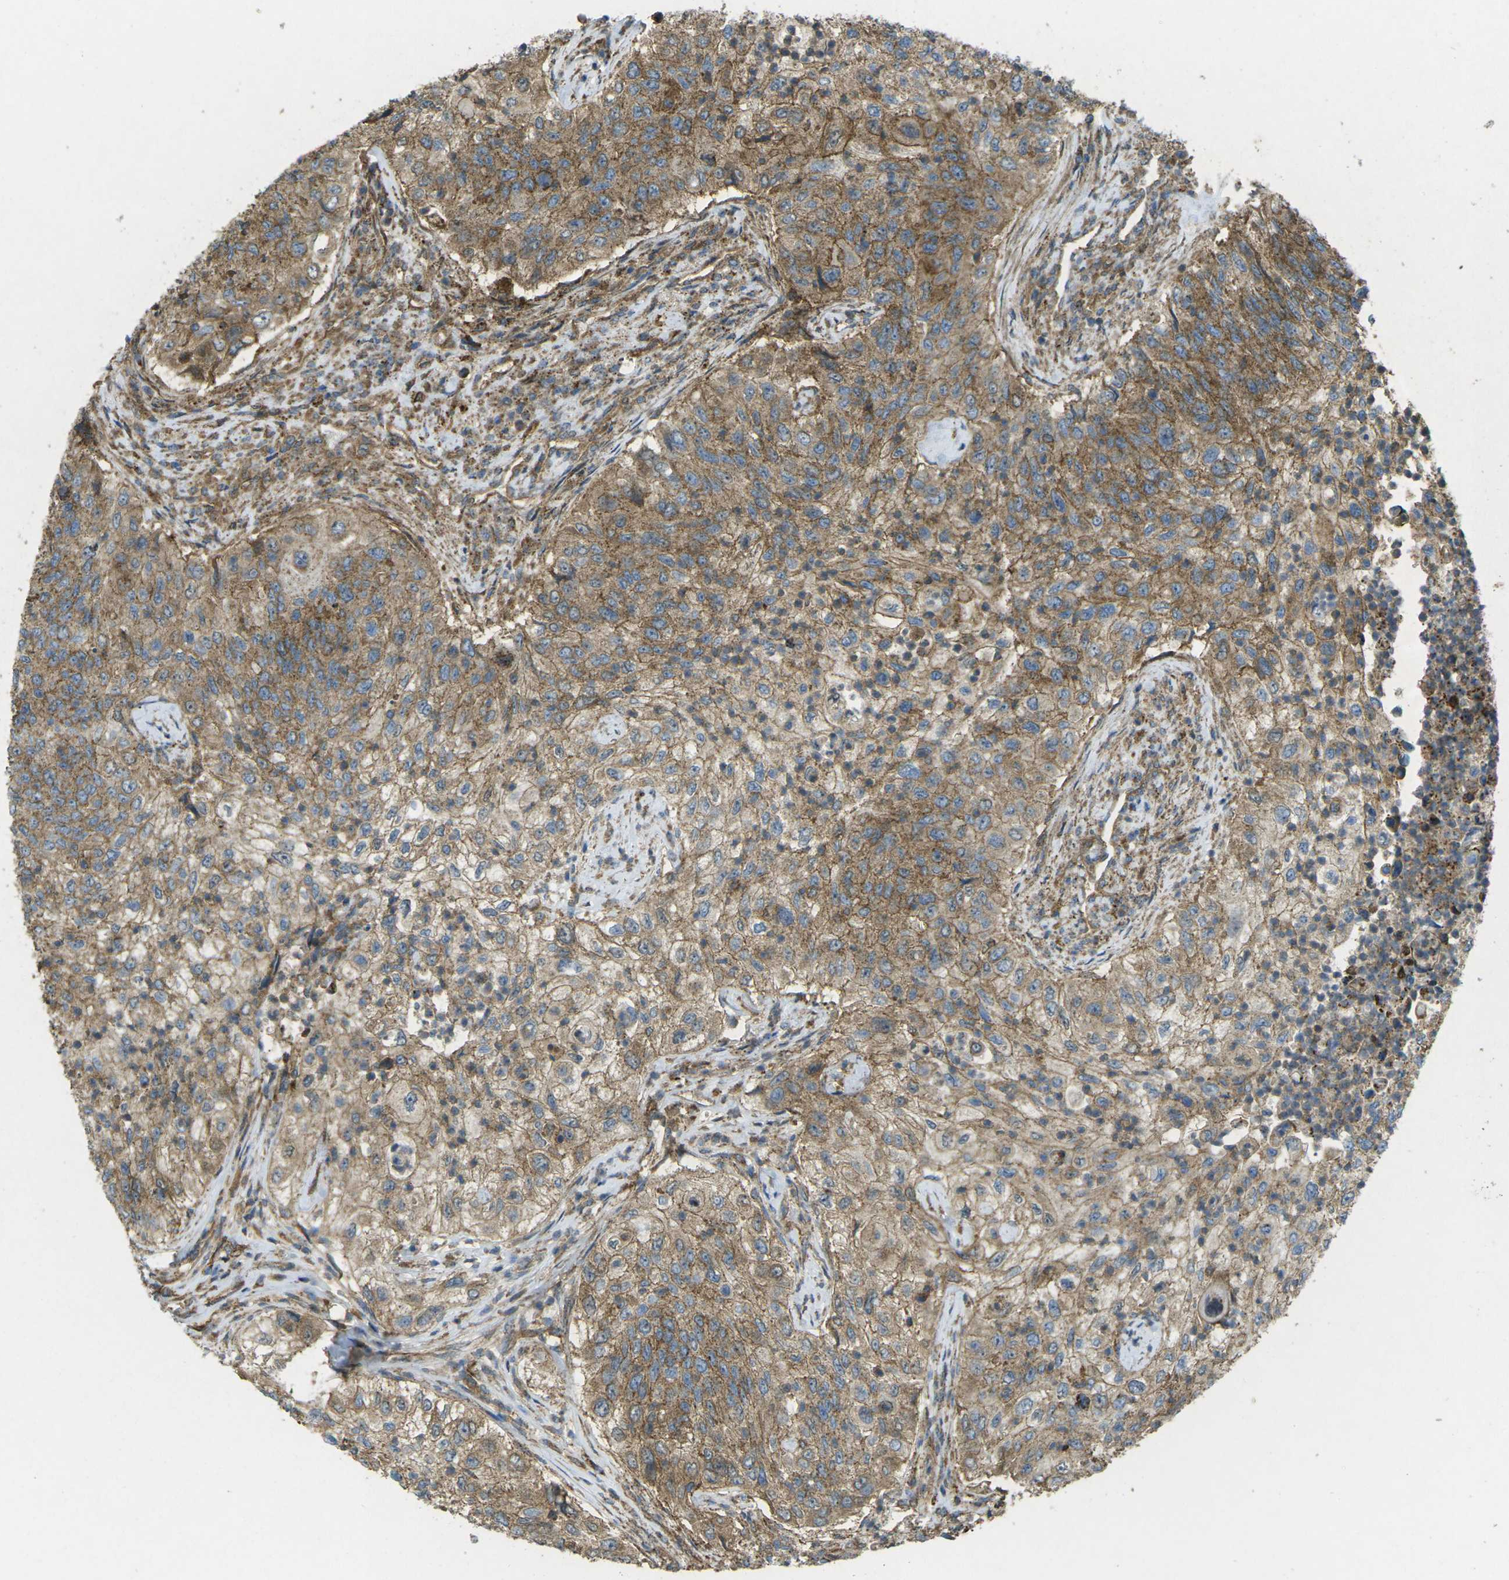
{"staining": {"intensity": "moderate", "quantity": ">75%", "location": "cytoplasmic/membranous"}, "tissue": "urothelial cancer", "cell_type": "Tumor cells", "image_type": "cancer", "snomed": [{"axis": "morphology", "description": "Urothelial carcinoma, High grade"}, {"axis": "topography", "description": "Urinary bladder"}], "caption": "The image exhibits immunohistochemical staining of high-grade urothelial carcinoma. There is moderate cytoplasmic/membranous expression is appreciated in approximately >75% of tumor cells.", "gene": "CHMP3", "patient": {"sex": "female", "age": 60}}